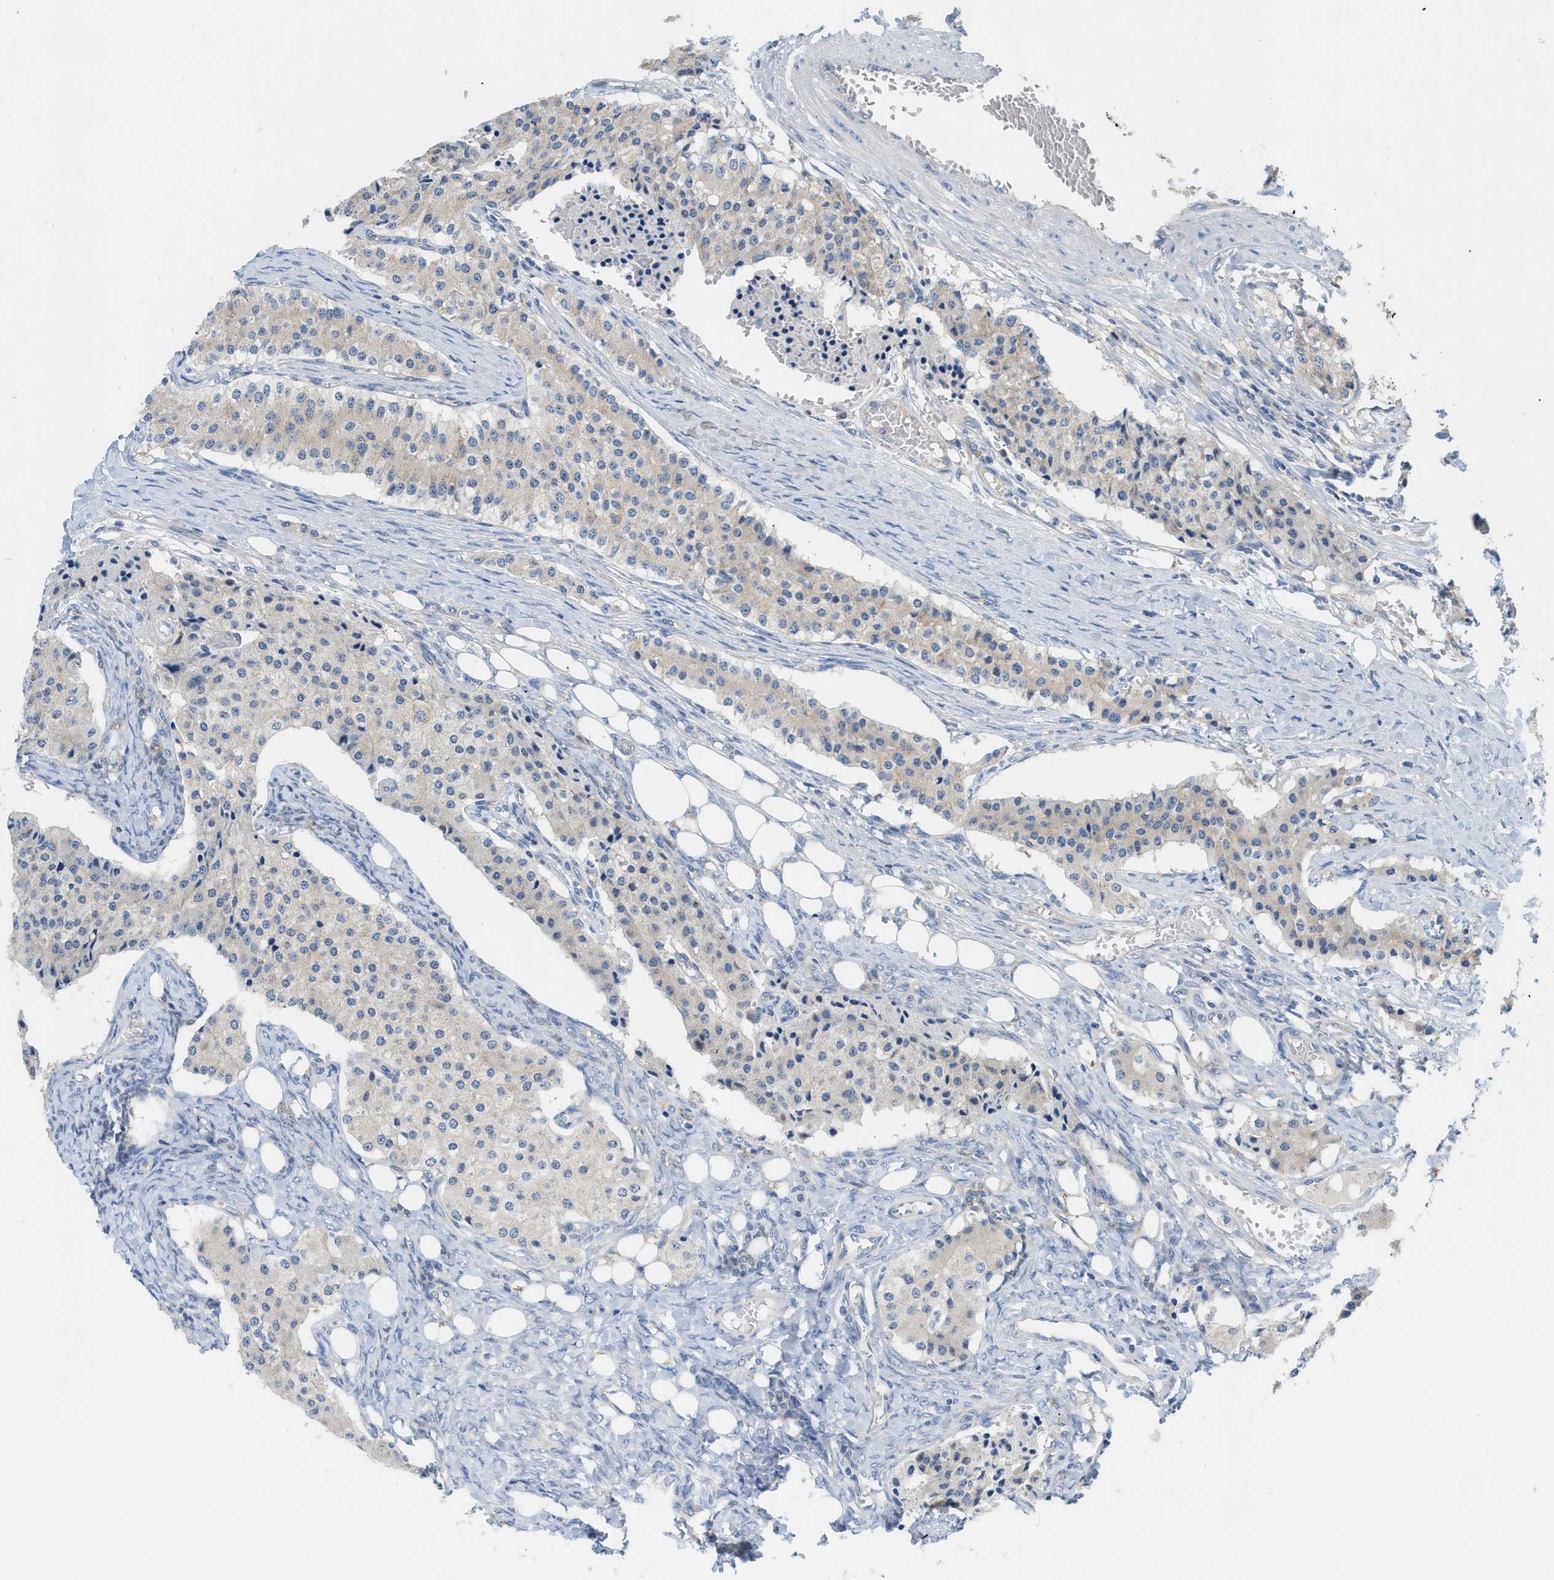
{"staining": {"intensity": "negative", "quantity": "none", "location": "none"}, "tissue": "carcinoid", "cell_type": "Tumor cells", "image_type": "cancer", "snomed": [{"axis": "morphology", "description": "Carcinoid, malignant, NOS"}, {"axis": "topography", "description": "Colon"}], "caption": "An immunohistochemistry (IHC) histopathology image of malignant carcinoid is shown. There is no staining in tumor cells of malignant carcinoid.", "gene": "UBAP2", "patient": {"sex": "female", "age": 52}}